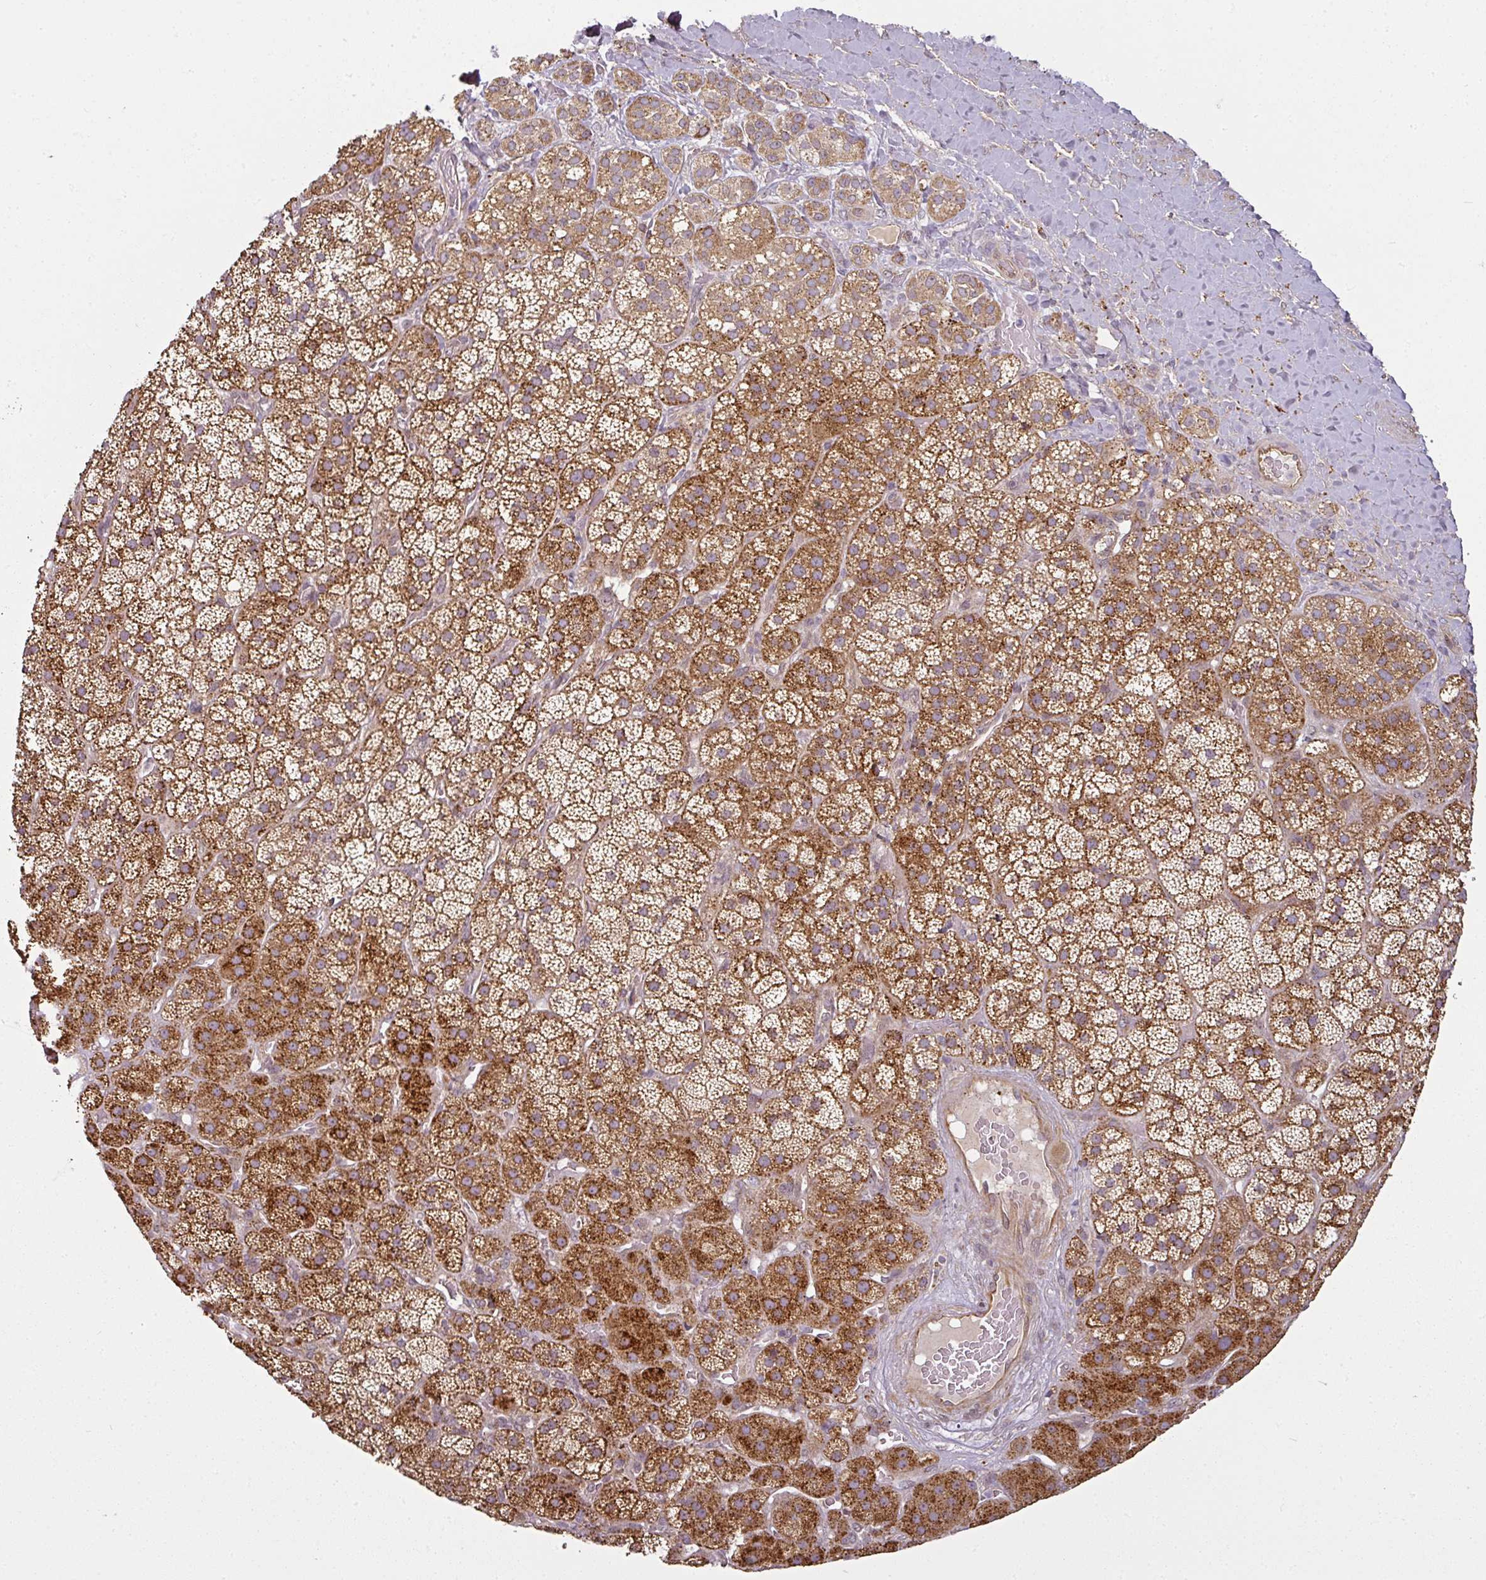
{"staining": {"intensity": "strong", "quantity": ">75%", "location": "cytoplasmic/membranous"}, "tissue": "adrenal gland", "cell_type": "Glandular cells", "image_type": "normal", "snomed": [{"axis": "morphology", "description": "Normal tissue, NOS"}, {"axis": "topography", "description": "Adrenal gland"}], "caption": "IHC staining of benign adrenal gland, which shows high levels of strong cytoplasmic/membranous staining in approximately >75% of glandular cells indicating strong cytoplasmic/membranous protein positivity. The staining was performed using DAB (3,3'-diaminobenzidine) (brown) for protein detection and nuclei were counterstained in hematoxylin (blue).", "gene": "DIMT1", "patient": {"sex": "male", "age": 57}}